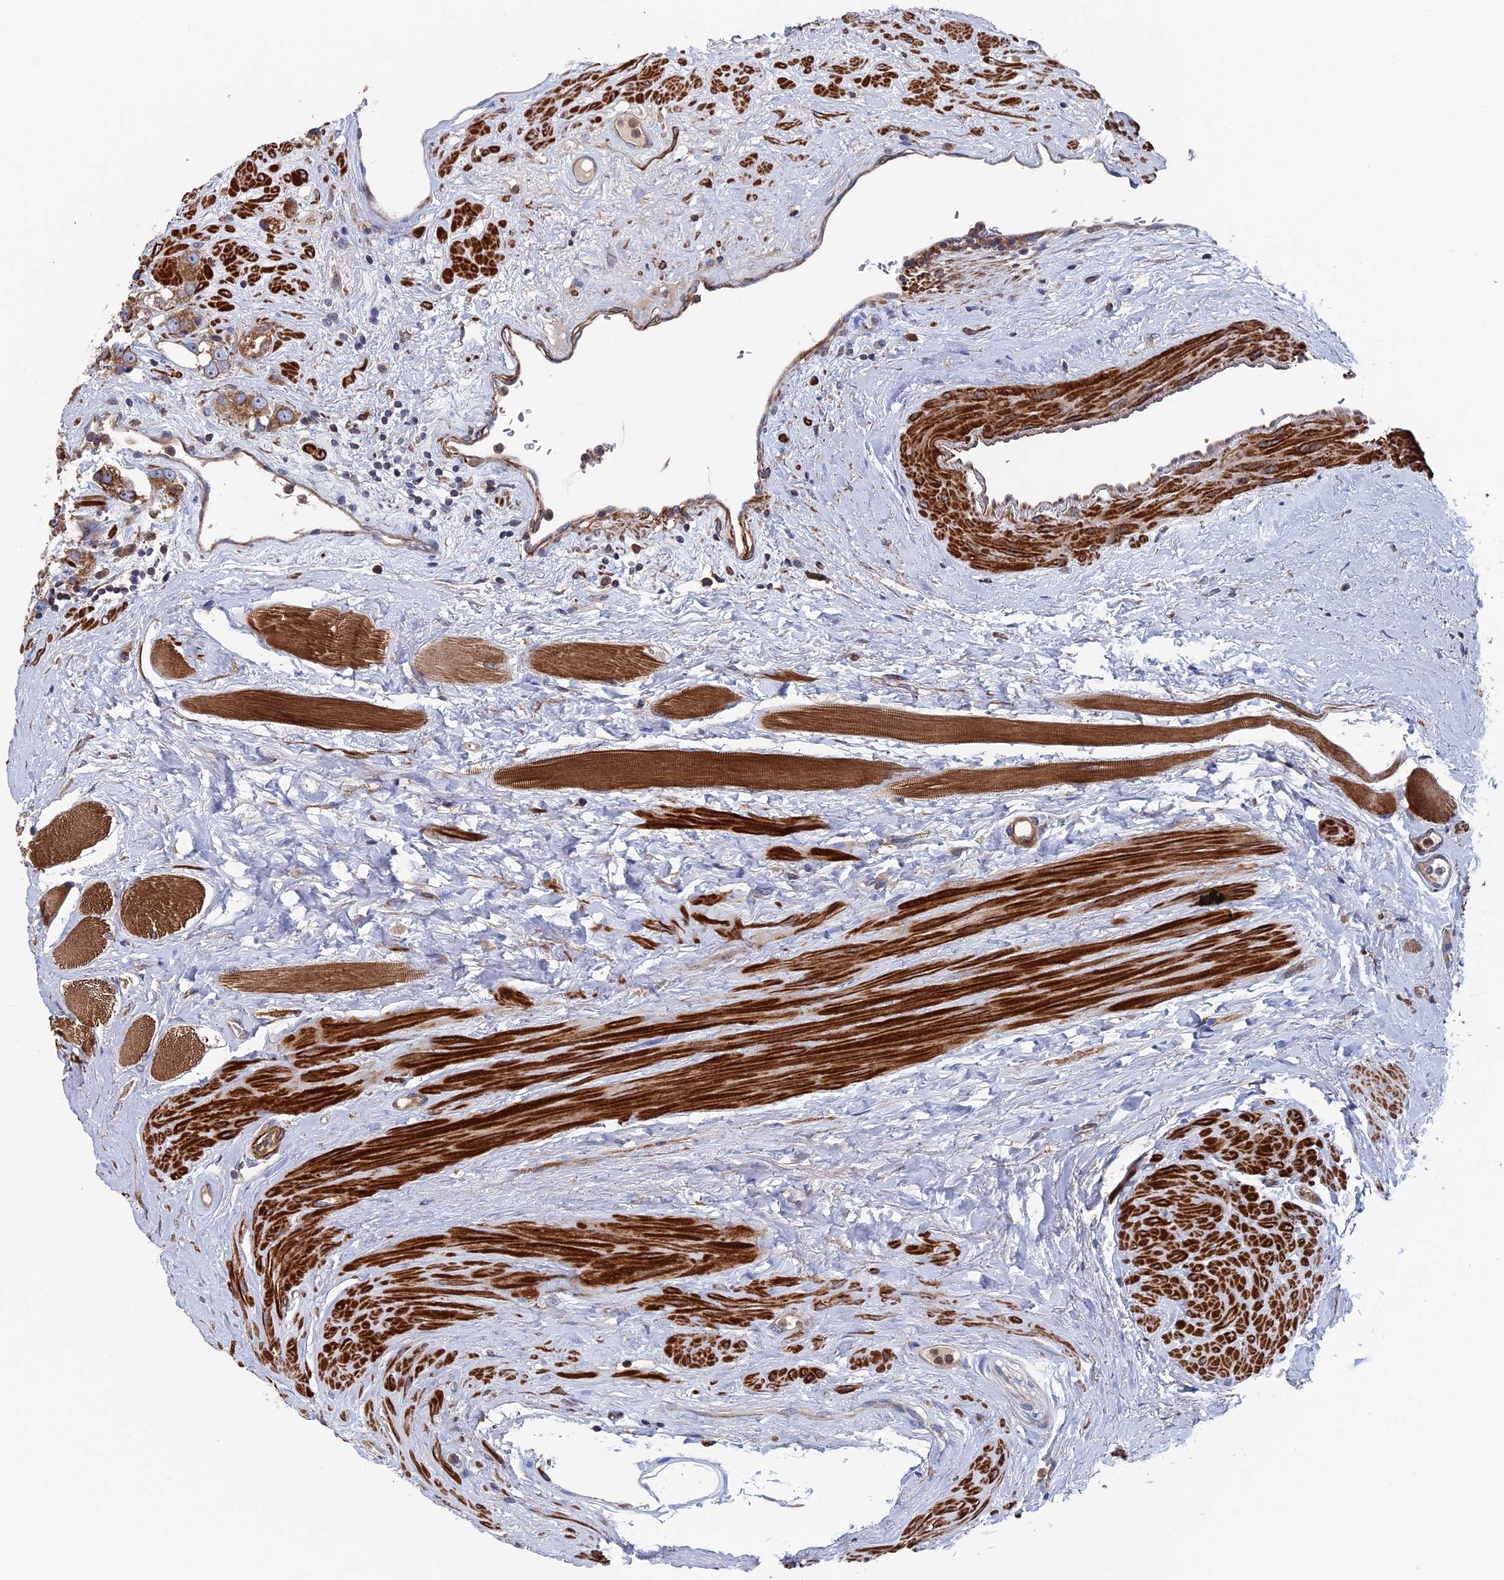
{"staining": {"intensity": "moderate", "quantity": ">75%", "location": "cytoplasmic/membranous"}, "tissue": "prostate cancer", "cell_type": "Tumor cells", "image_type": "cancer", "snomed": [{"axis": "morphology", "description": "Adenocarcinoma, NOS"}, {"axis": "topography", "description": "Prostate"}], "caption": "This micrograph demonstrates prostate adenocarcinoma stained with immunohistochemistry to label a protein in brown. The cytoplasmic/membranous of tumor cells show moderate positivity for the protein. Nuclei are counter-stained blue.", "gene": "DNAJC3", "patient": {"sex": "male", "age": 79}}